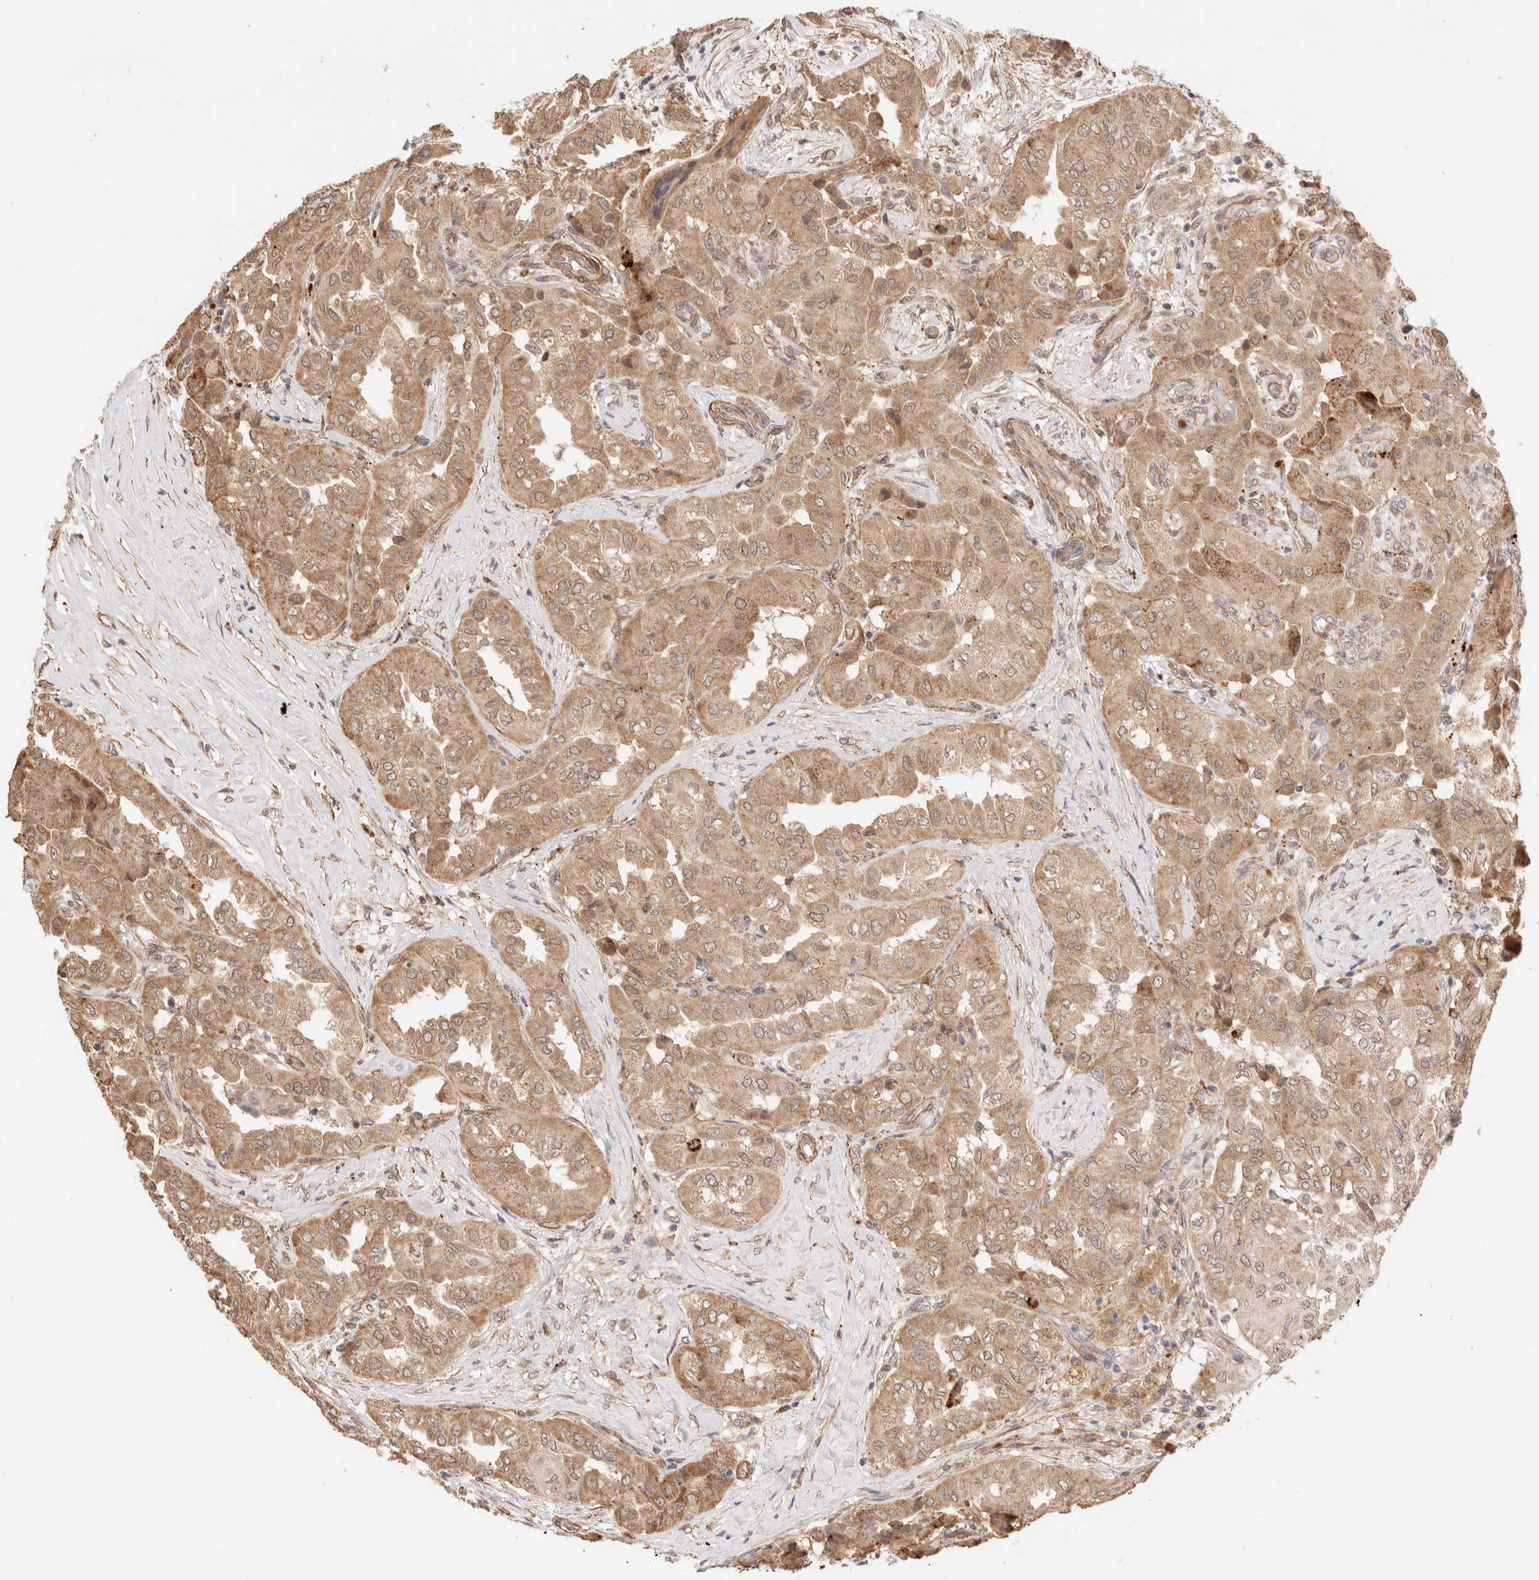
{"staining": {"intensity": "moderate", "quantity": ">75%", "location": "cytoplasmic/membranous,nuclear"}, "tissue": "thyroid cancer", "cell_type": "Tumor cells", "image_type": "cancer", "snomed": [{"axis": "morphology", "description": "Papillary adenocarcinoma, NOS"}, {"axis": "topography", "description": "Thyroid gland"}], "caption": "There is medium levels of moderate cytoplasmic/membranous and nuclear staining in tumor cells of papillary adenocarcinoma (thyroid), as demonstrated by immunohistochemical staining (brown color).", "gene": "BRPF3", "patient": {"sex": "female", "age": 59}}